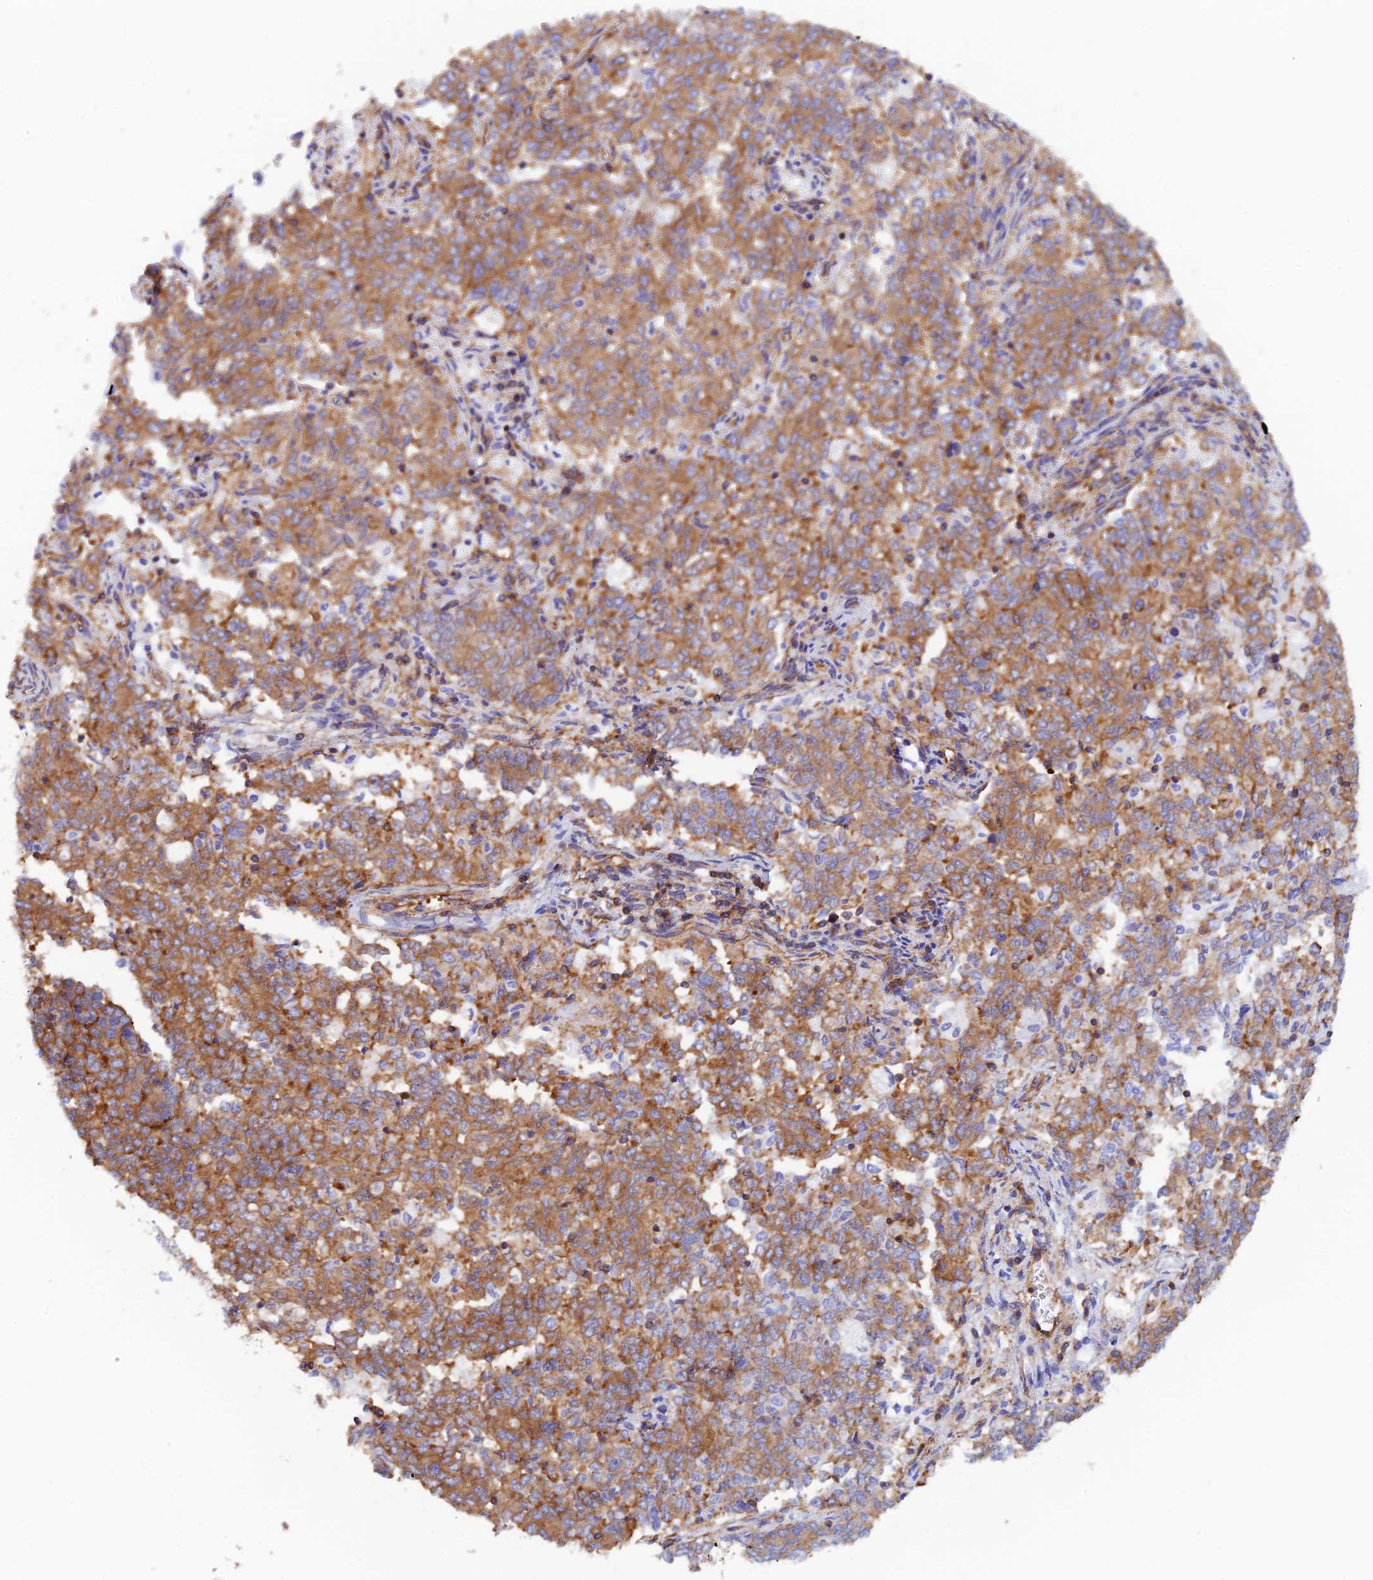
{"staining": {"intensity": "moderate", "quantity": ">75%", "location": "cytoplasmic/membranous"}, "tissue": "endometrial cancer", "cell_type": "Tumor cells", "image_type": "cancer", "snomed": [{"axis": "morphology", "description": "Adenocarcinoma, NOS"}, {"axis": "topography", "description": "Endometrium"}], "caption": "Immunohistochemistry (IHC) (DAB (3,3'-diaminobenzidine)) staining of adenocarcinoma (endometrial) reveals moderate cytoplasmic/membranous protein expression in about >75% of tumor cells. Nuclei are stained in blue.", "gene": "DCTN2", "patient": {"sex": "female", "age": 80}}